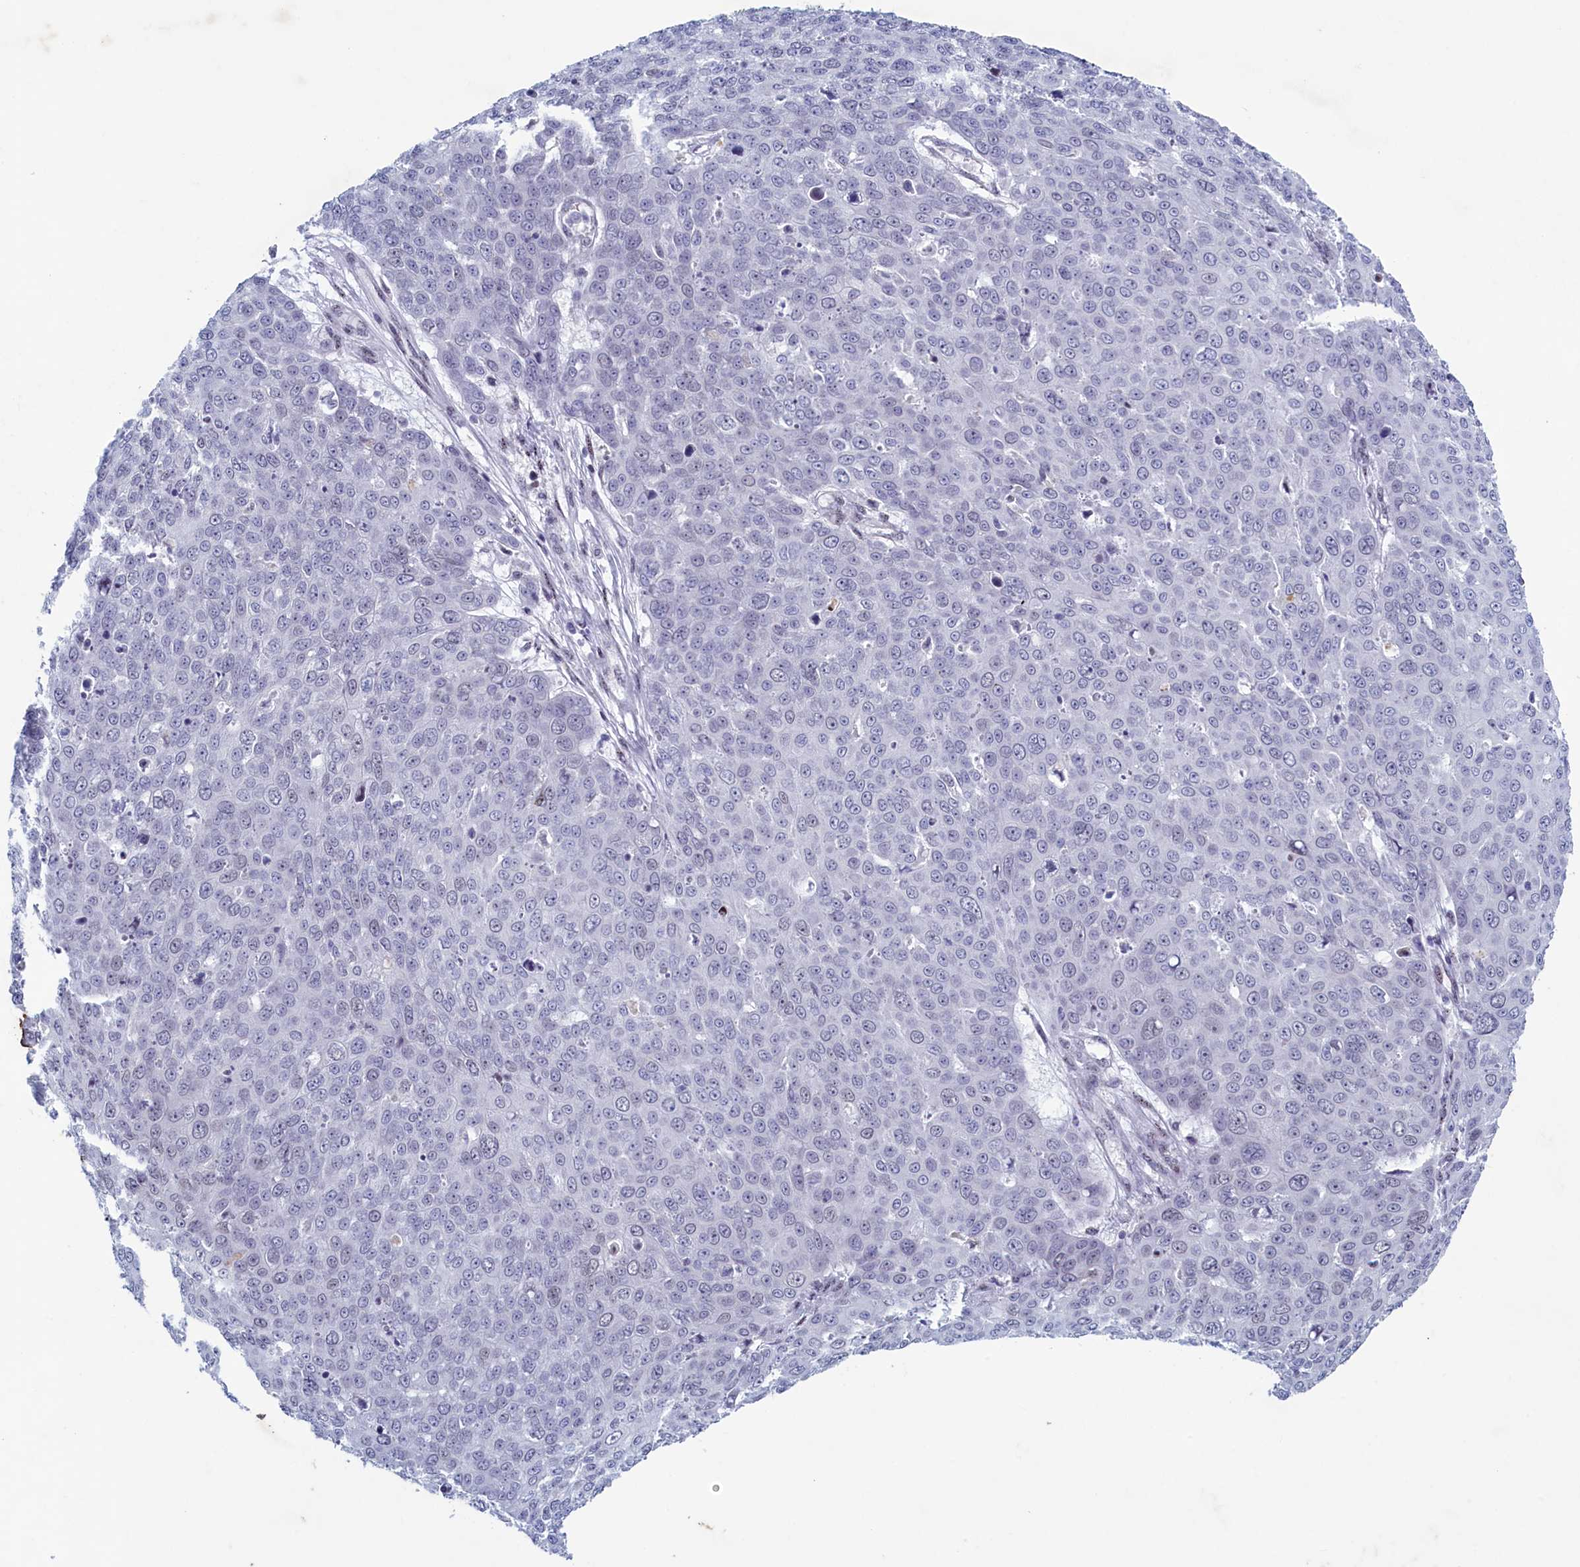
{"staining": {"intensity": "negative", "quantity": "none", "location": "none"}, "tissue": "skin cancer", "cell_type": "Tumor cells", "image_type": "cancer", "snomed": [{"axis": "morphology", "description": "Squamous cell carcinoma, NOS"}, {"axis": "topography", "description": "Skin"}], "caption": "IHC of human skin cancer (squamous cell carcinoma) demonstrates no positivity in tumor cells.", "gene": "WDR76", "patient": {"sex": "male", "age": 71}}